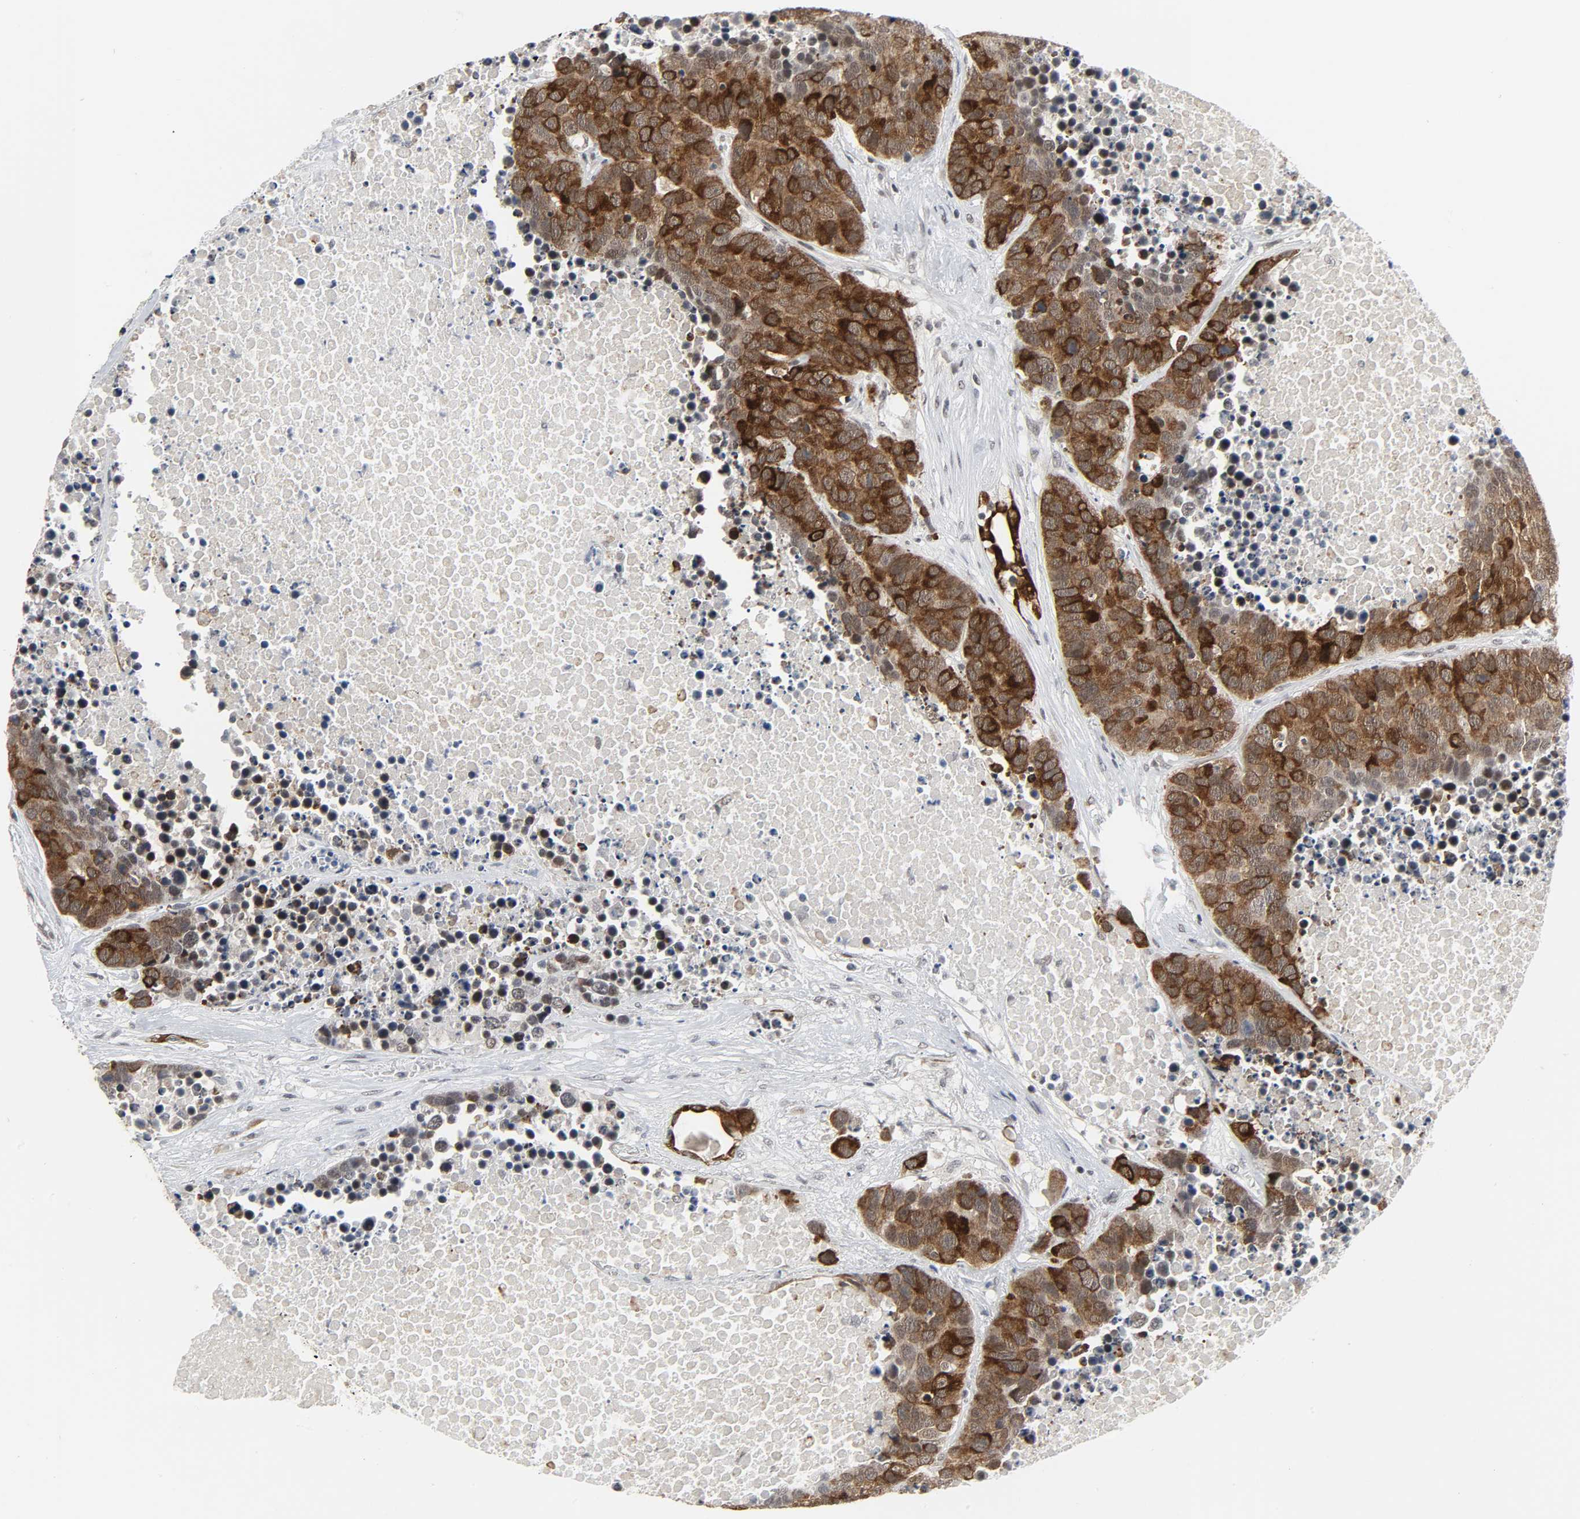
{"staining": {"intensity": "strong", "quantity": ">75%", "location": "cytoplasmic/membranous"}, "tissue": "carcinoid", "cell_type": "Tumor cells", "image_type": "cancer", "snomed": [{"axis": "morphology", "description": "Carcinoid, malignant, NOS"}, {"axis": "topography", "description": "Lung"}], "caption": "Immunohistochemistry (IHC) (DAB (3,3'-diaminobenzidine)) staining of carcinoid shows strong cytoplasmic/membranous protein staining in approximately >75% of tumor cells.", "gene": "MUC1", "patient": {"sex": "male", "age": 60}}